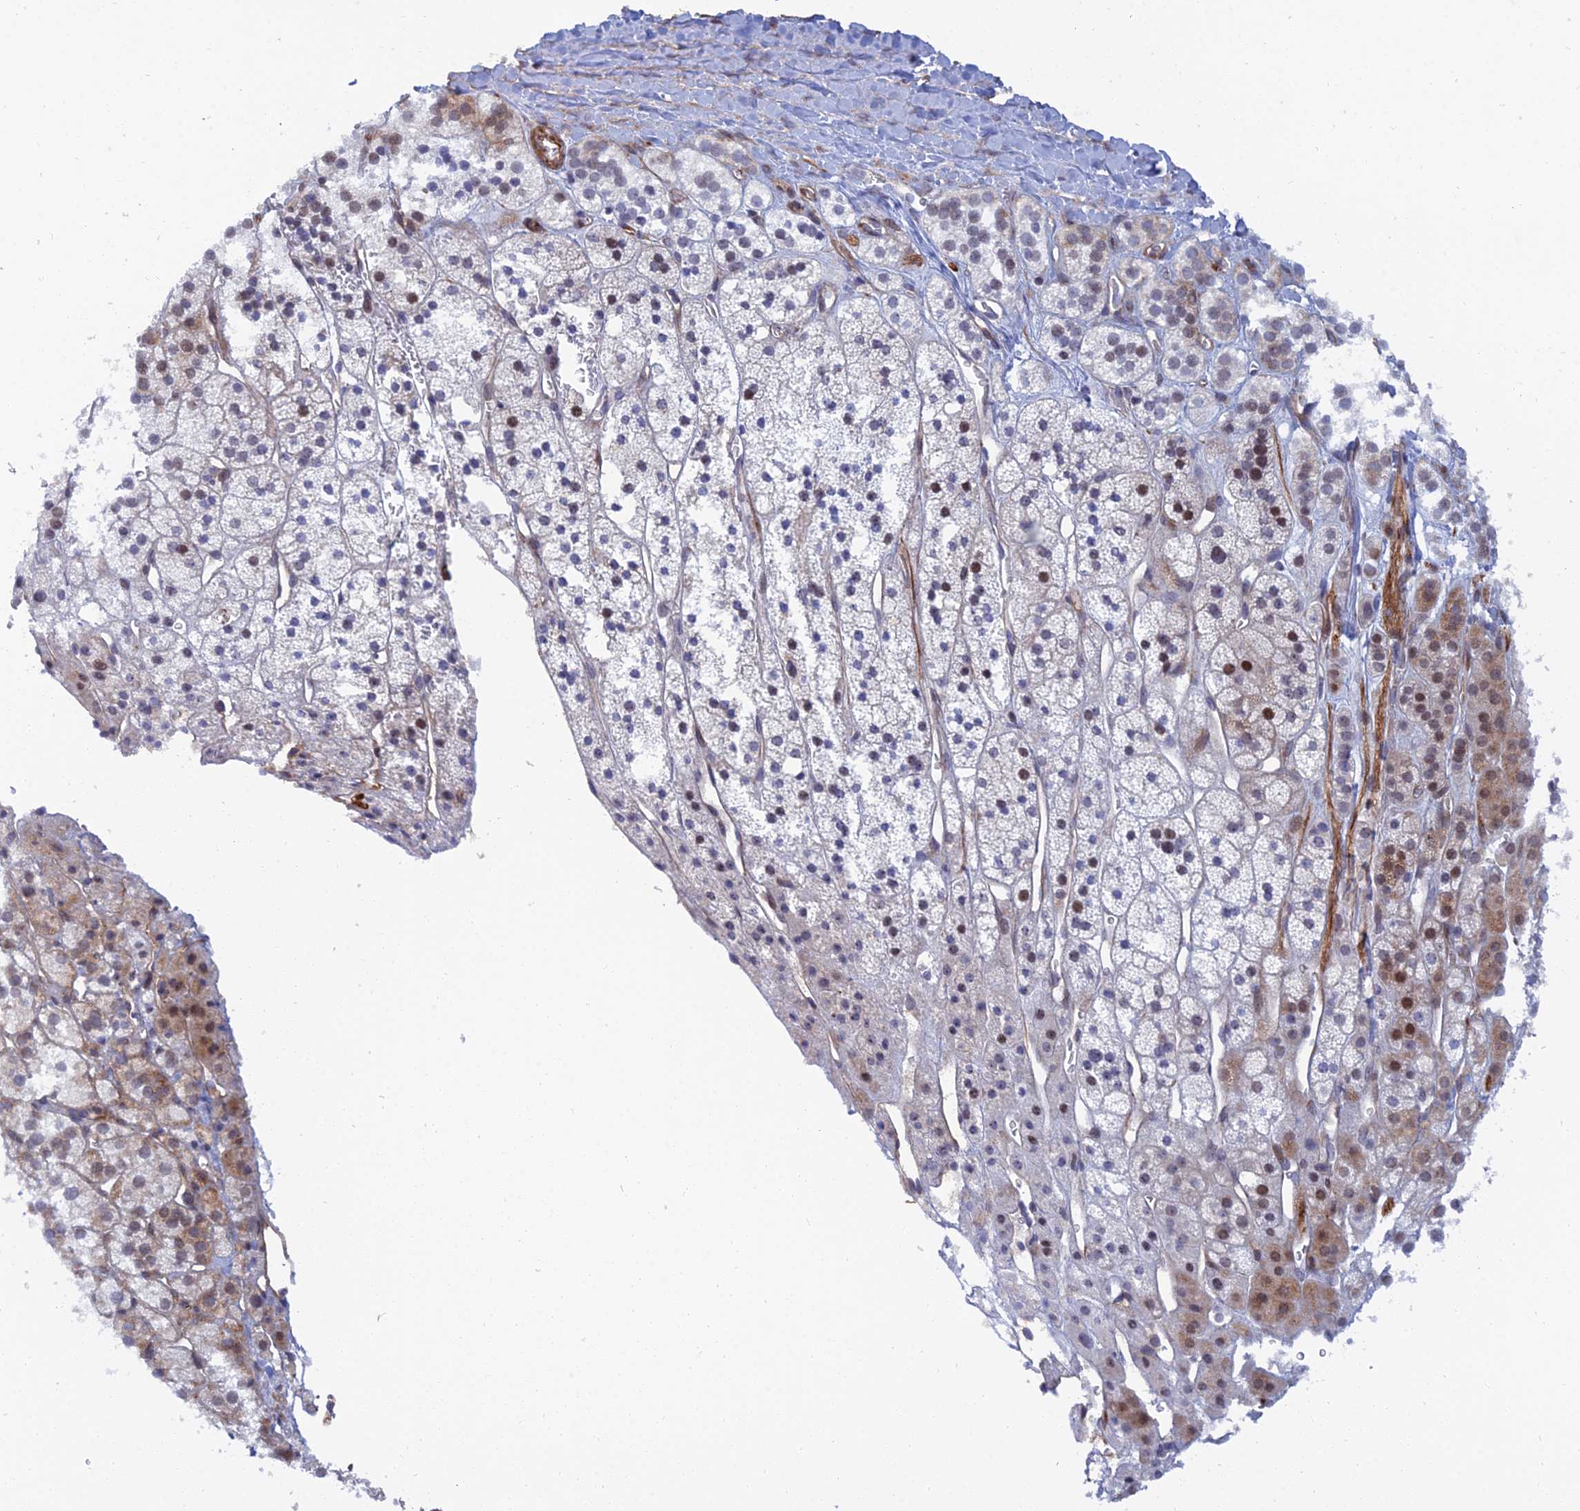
{"staining": {"intensity": "moderate", "quantity": "<25%", "location": "cytoplasmic/membranous,nuclear"}, "tissue": "adrenal gland", "cell_type": "Glandular cells", "image_type": "normal", "snomed": [{"axis": "morphology", "description": "Normal tissue, NOS"}, {"axis": "topography", "description": "Adrenal gland"}], "caption": "Adrenal gland stained with DAB immunohistochemistry (IHC) displays low levels of moderate cytoplasmic/membranous,nuclear staining in about <25% of glandular cells. The staining is performed using DAB brown chromogen to label protein expression. The nuclei are counter-stained blue using hematoxylin.", "gene": "TRIM43B", "patient": {"sex": "male", "age": 56}}